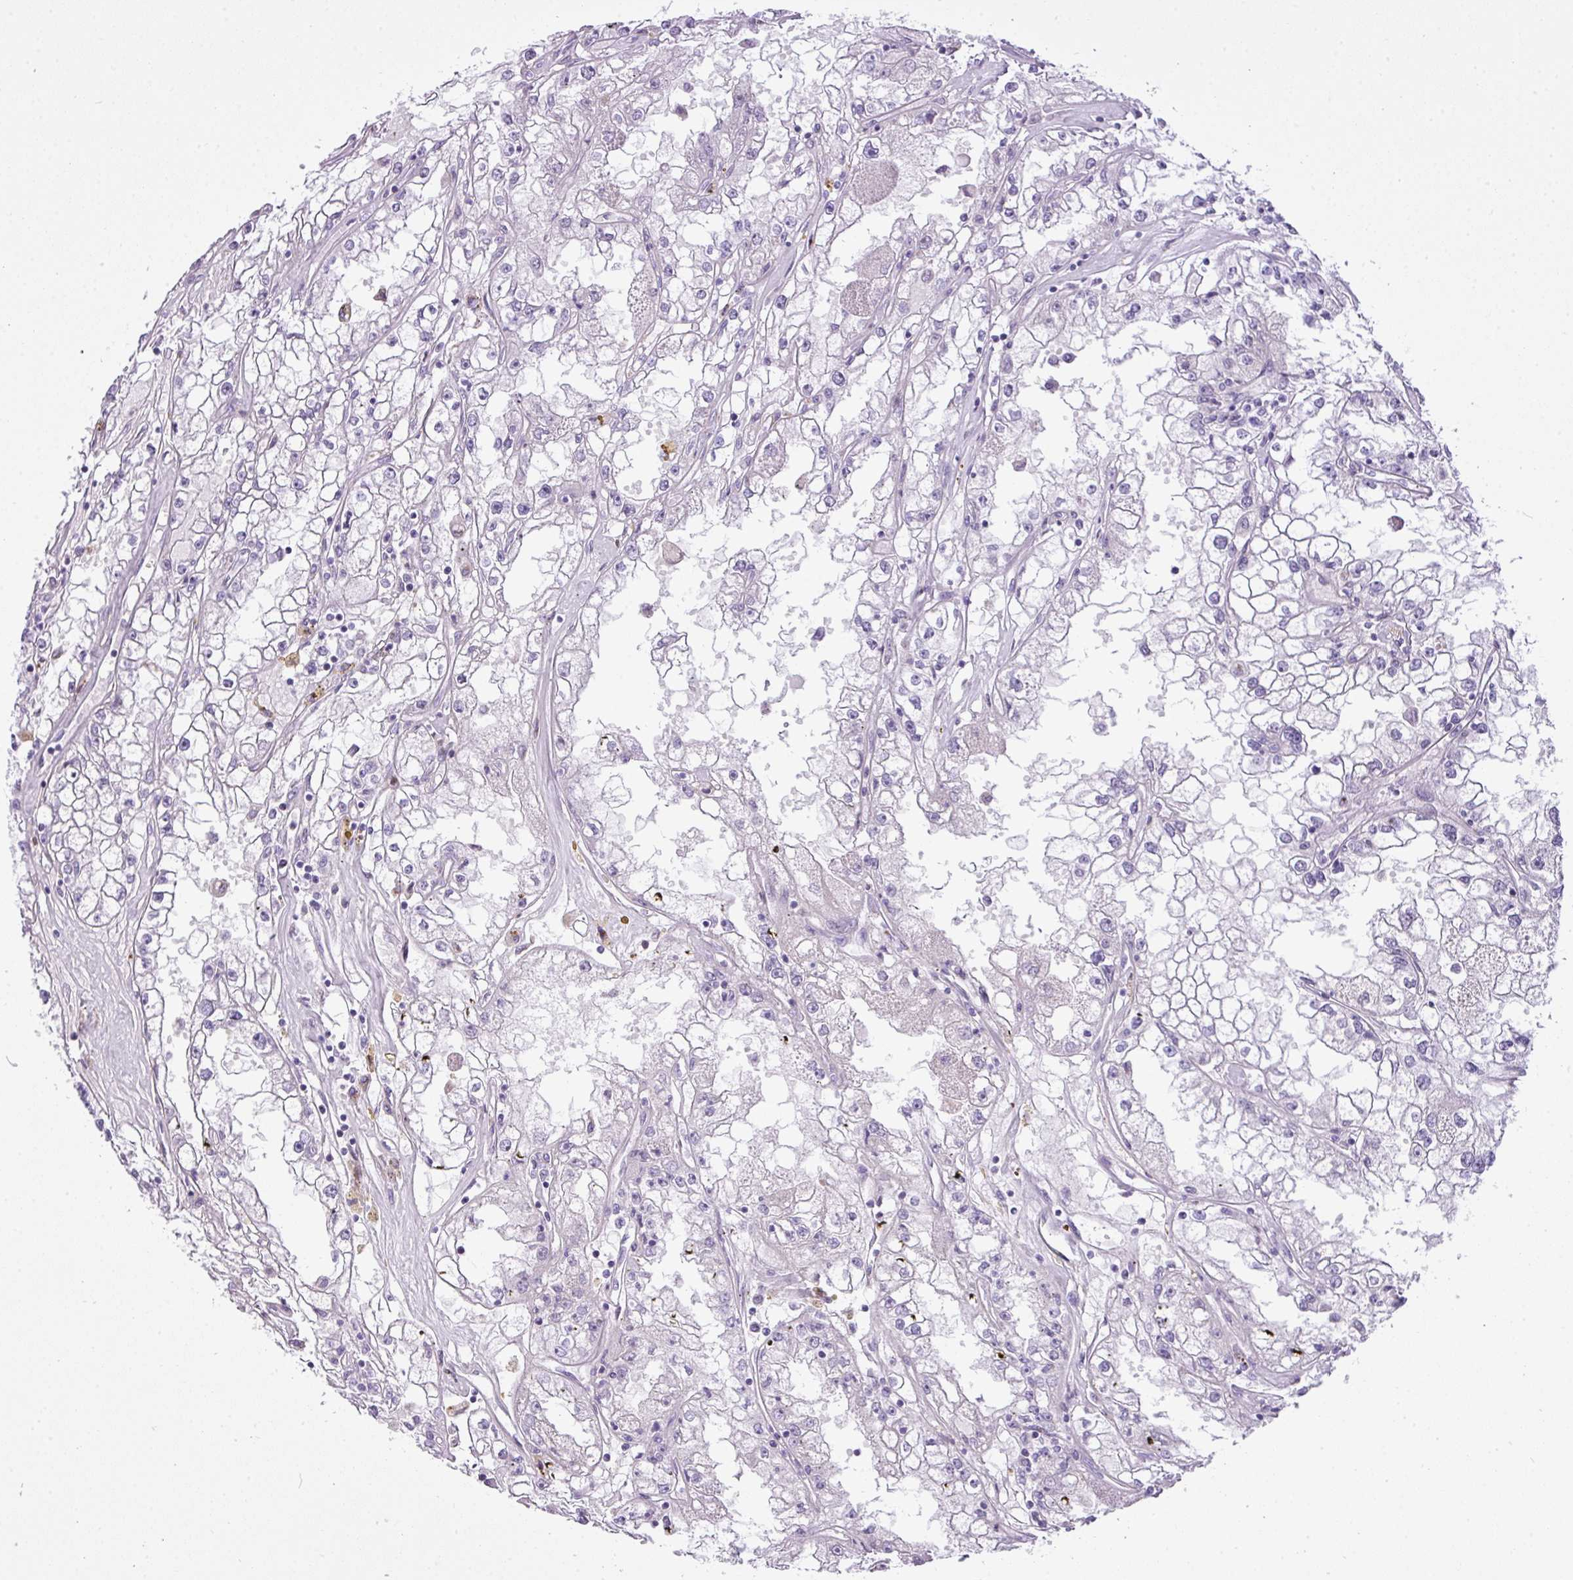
{"staining": {"intensity": "negative", "quantity": "none", "location": "none"}, "tissue": "renal cancer", "cell_type": "Tumor cells", "image_type": "cancer", "snomed": [{"axis": "morphology", "description": "Adenocarcinoma, NOS"}, {"axis": "topography", "description": "Kidney"}], "caption": "A high-resolution photomicrograph shows IHC staining of renal adenocarcinoma, which demonstrates no significant staining in tumor cells. The staining was performed using DAB (3,3'-diaminobenzidine) to visualize the protein expression in brown, while the nuclei were stained in blue with hematoxylin (Magnification: 20x).", "gene": "FAM43A", "patient": {"sex": "male", "age": 56}}